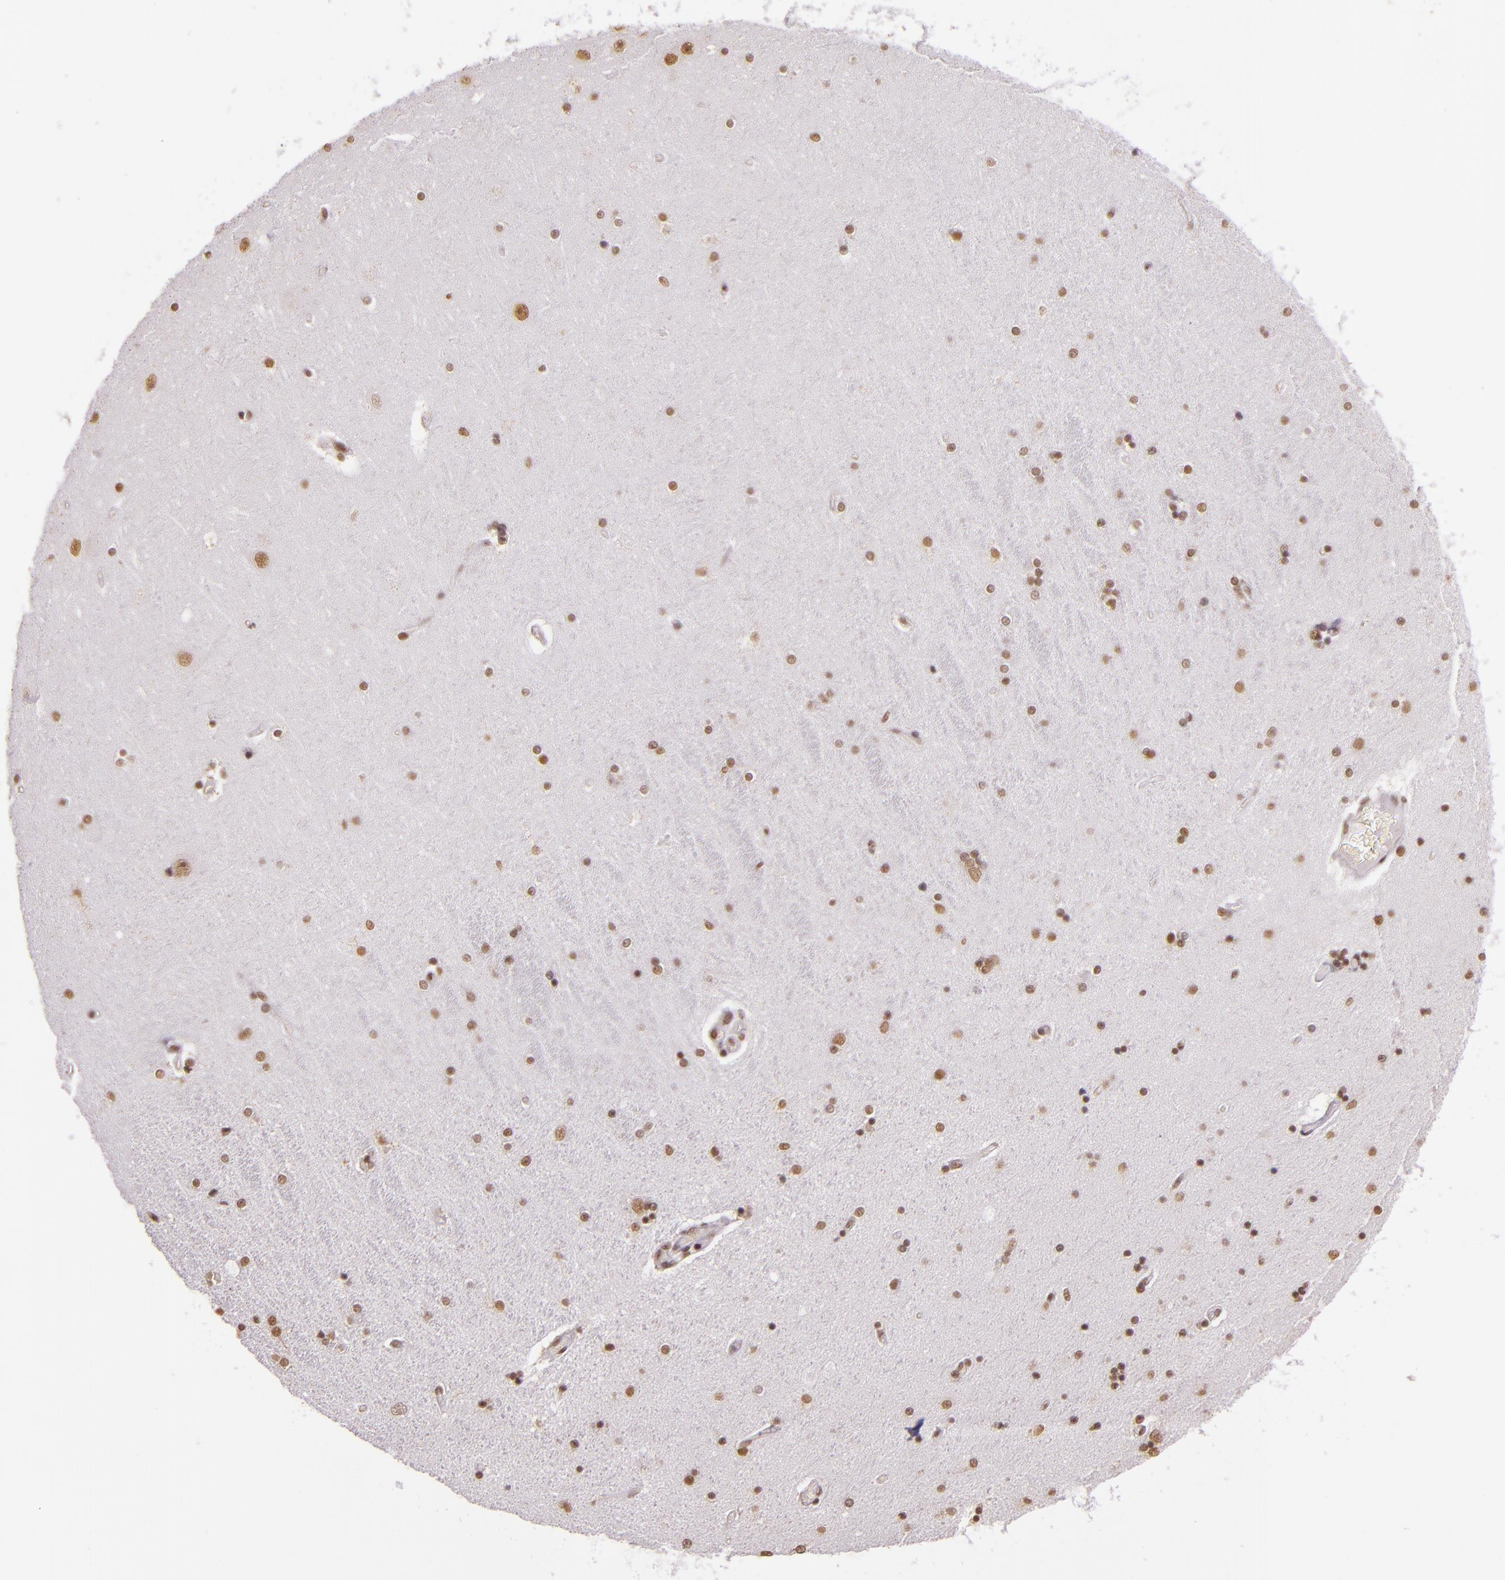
{"staining": {"intensity": "moderate", "quantity": ">75%", "location": "nuclear"}, "tissue": "hippocampus", "cell_type": "Glial cells", "image_type": "normal", "snomed": [{"axis": "morphology", "description": "Normal tissue, NOS"}, {"axis": "topography", "description": "Hippocampus"}], "caption": "Benign hippocampus reveals moderate nuclear staining in about >75% of glial cells, visualized by immunohistochemistry. (IHC, brightfield microscopy, high magnification).", "gene": "USF1", "patient": {"sex": "female", "age": 54}}